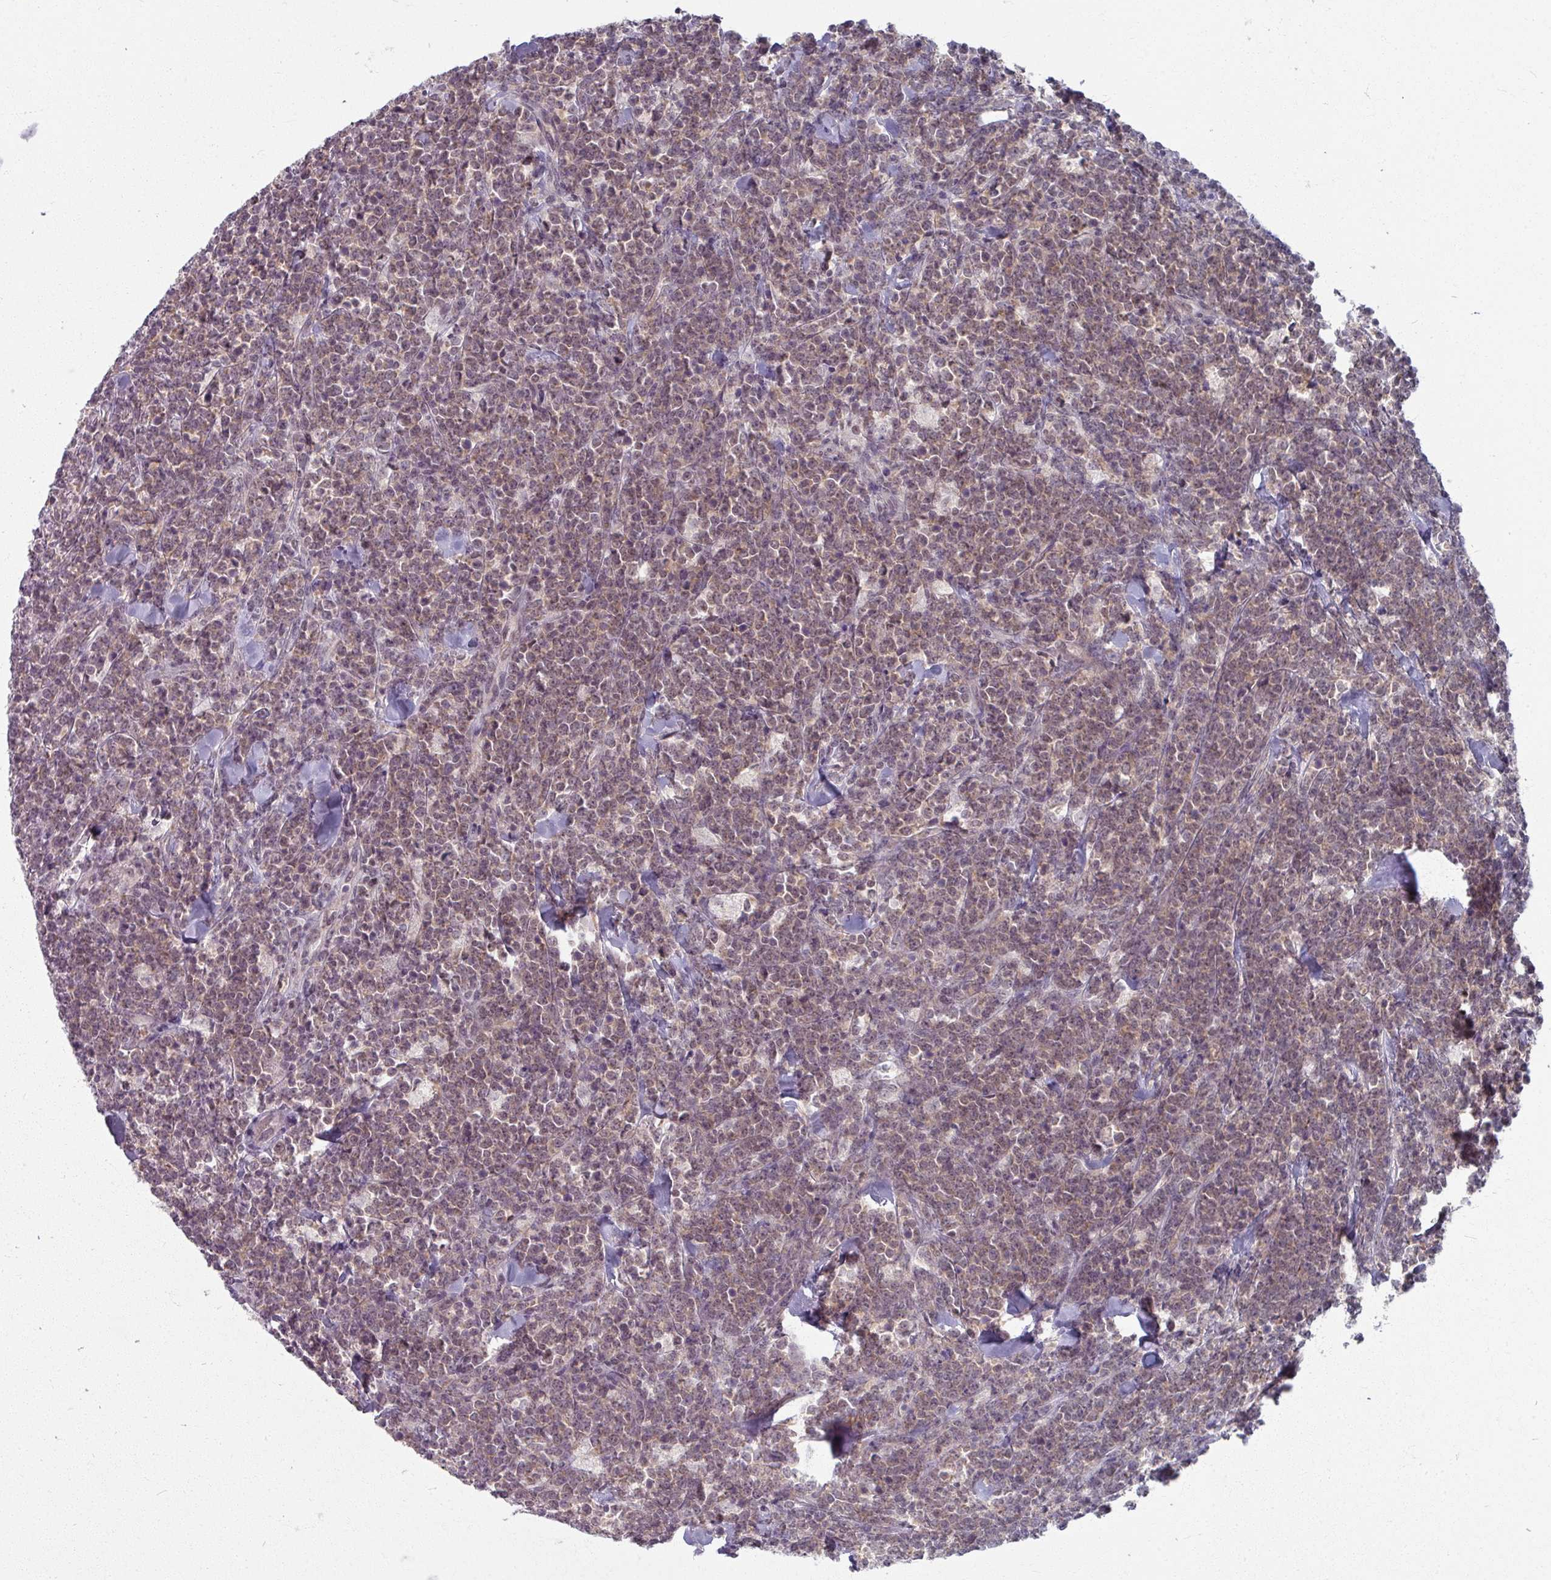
{"staining": {"intensity": "weak", "quantity": ">75%", "location": "cytoplasmic/membranous,nuclear"}, "tissue": "lymphoma", "cell_type": "Tumor cells", "image_type": "cancer", "snomed": [{"axis": "morphology", "description": "Malignant lymphoma, non-Hodgkin's type, High grade"}, {"axis": "topography", "description": "Small intestine"}, {"axis": "topography", "description": "Colon"}], "caption": "Brown immunohistochemical staining in human high-grade malignant lymphoma, non-Hodgkin's type displays weak cytoplasmic/membranous and nuclear positivity in about >75% of tumor cells.", "gene": "KMT5C", "patient": {"sex": "male", "age": 8}}